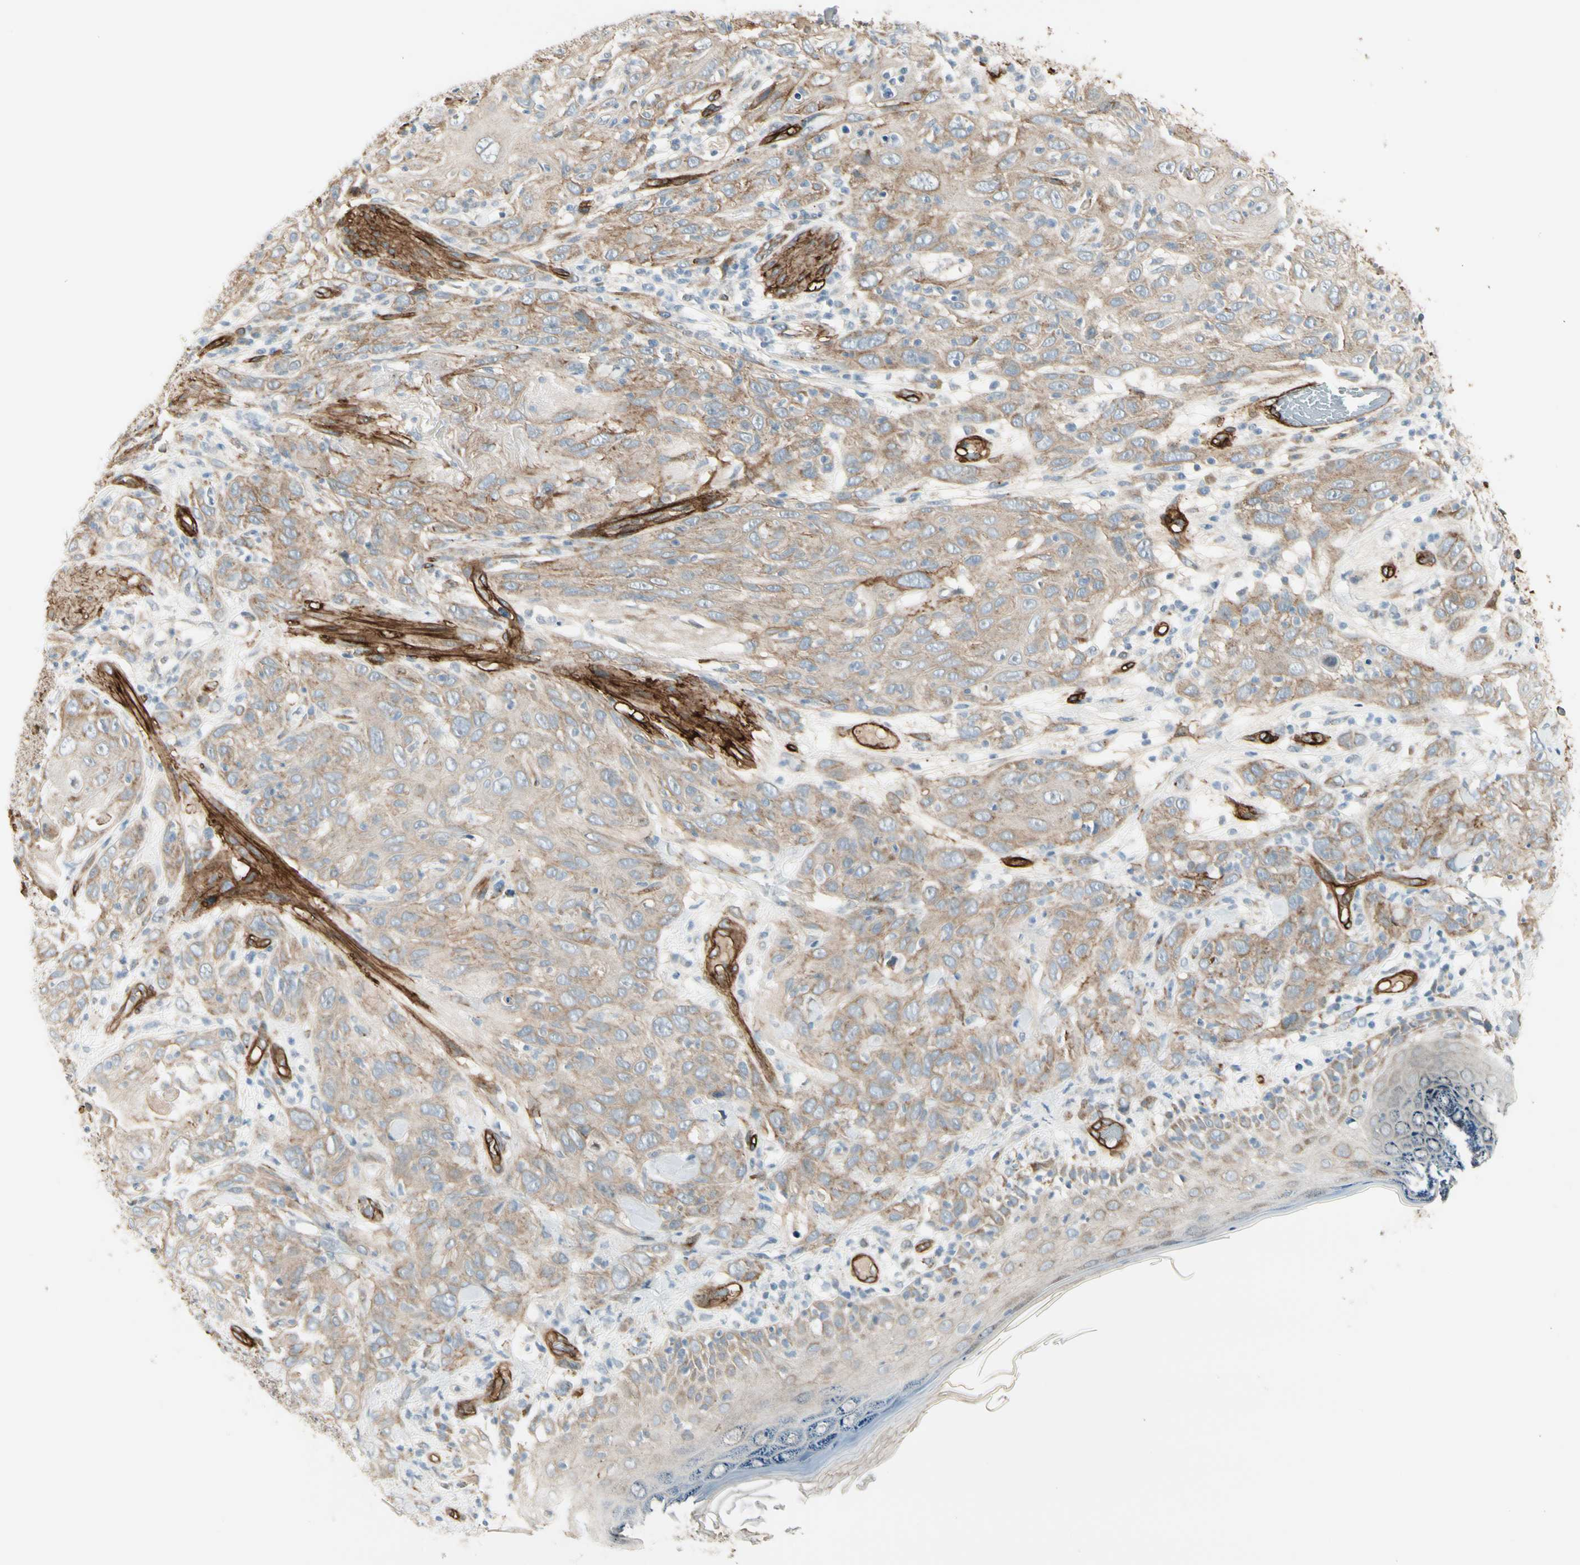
{"staining": {"intensity": "weak", "quantity": "25%-75%", "location": "cytoplasmic/membranous"}, "tissue": "skin cancer", "cell_type": "Tumor cells", "image_type": "cancer", "snomed": [{"axis": "morphology", "description": "Squamous cell carcinoma, NOS"}, {"axis": "topography", "description": "Skin"}], "caption": "Protein expression analysis of human squamous cell carcinoma (skin) reveals weak cytoplasmic/membranous positivity in about 25%-75% of tumor cells.", "gene": "MCAM", "patient": {"sex": "female", "age": 88}}